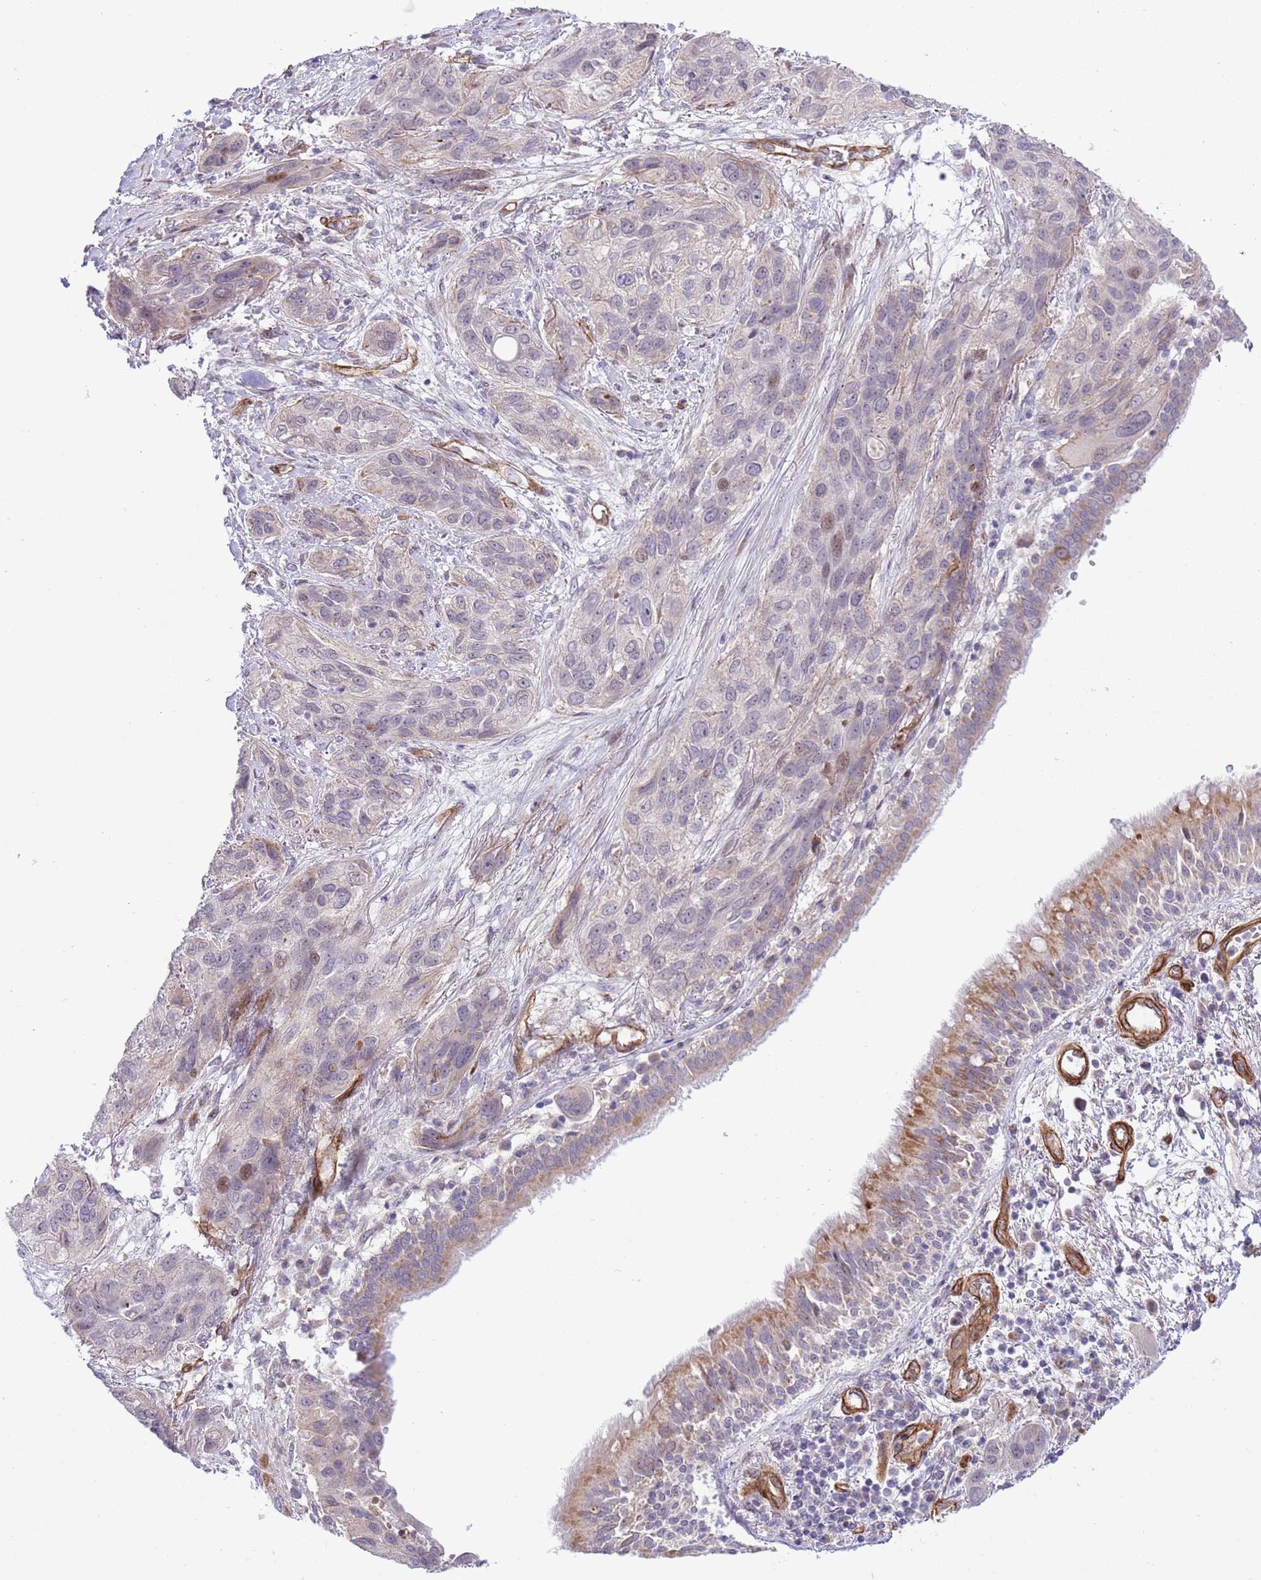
{"staining": {"intensity": "weak", "quantity": "<25%", "location": "nuclear"}, "tissue": "lung cancer", "cell_type": "Tumor cells", "image_type": "cancer", "snomed": [{"axis": "morphology", "description": "Squamous cell carcinoma, NOS"}, {"axis": "topography", "description": "Lung"}], "caption": "Lung squamous cell carcinoma was stained to show a protein in brown. There is no significant expression in tumor cells.", "gene": "NEK3", "patient": {"sex": "female", "age": 70}}